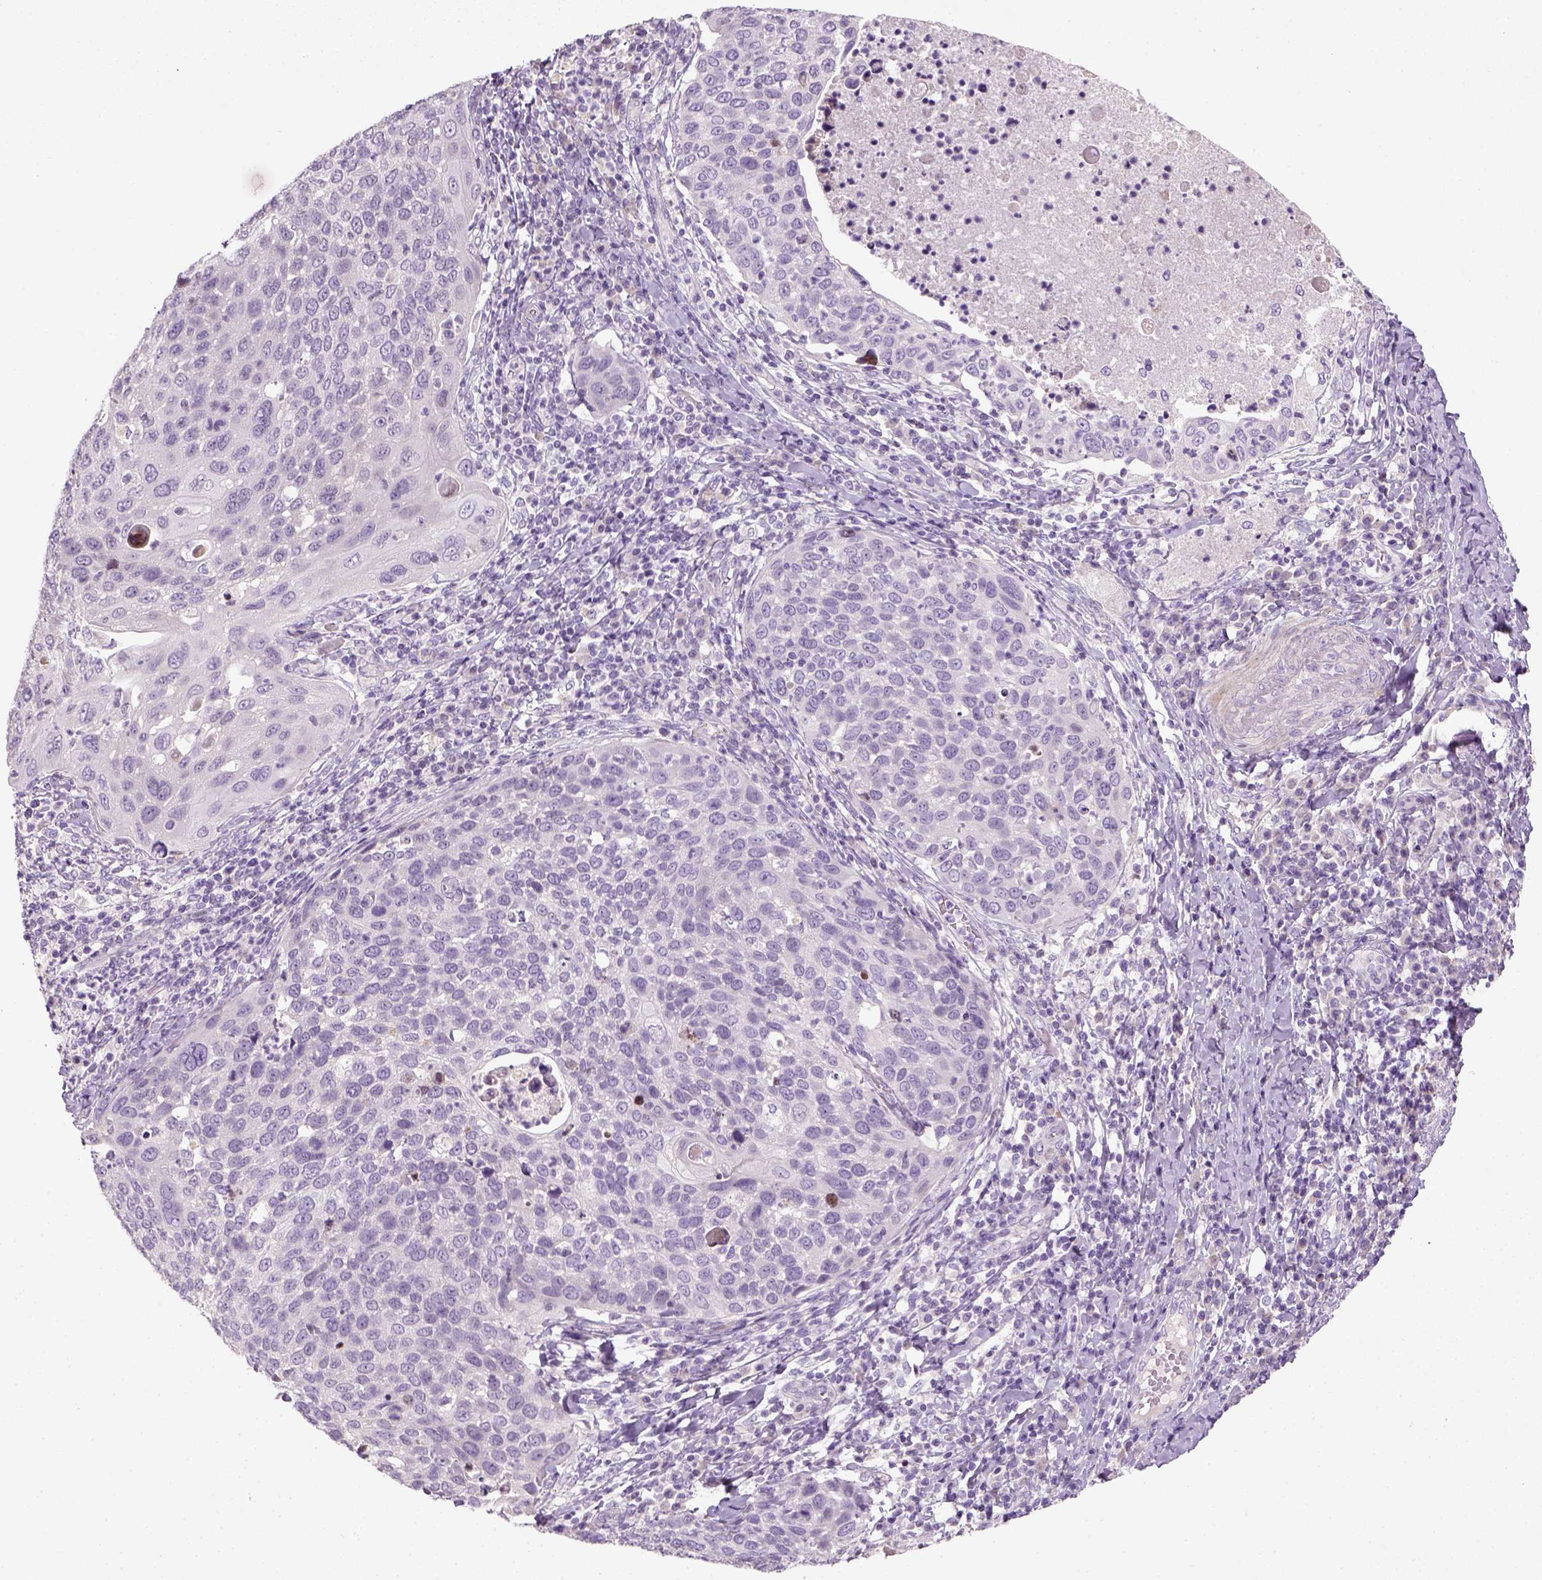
{"staining": {"intensity": "negative", "quantity": "none", "location": "none"}, "tissue": "cervical cancer", "cell_type": "Tumor cells", "image_type": "cancer", "snomed": [{"axis": "morphology", "description": "Squamous cell carcinoma, NOS"}, {"axis": "topography", "description": "Cervix"}], "caption": "IHC histopathology image of neoplastic tissue: human cervical squamous cell carcinoma stained with DAB reveals no significant protein positivity in tumor cells. (DAB immunohistochemistry (IHC), high magnification).", "gene": "NUDT6", "patient": {"sex": "female", "age": 54}}